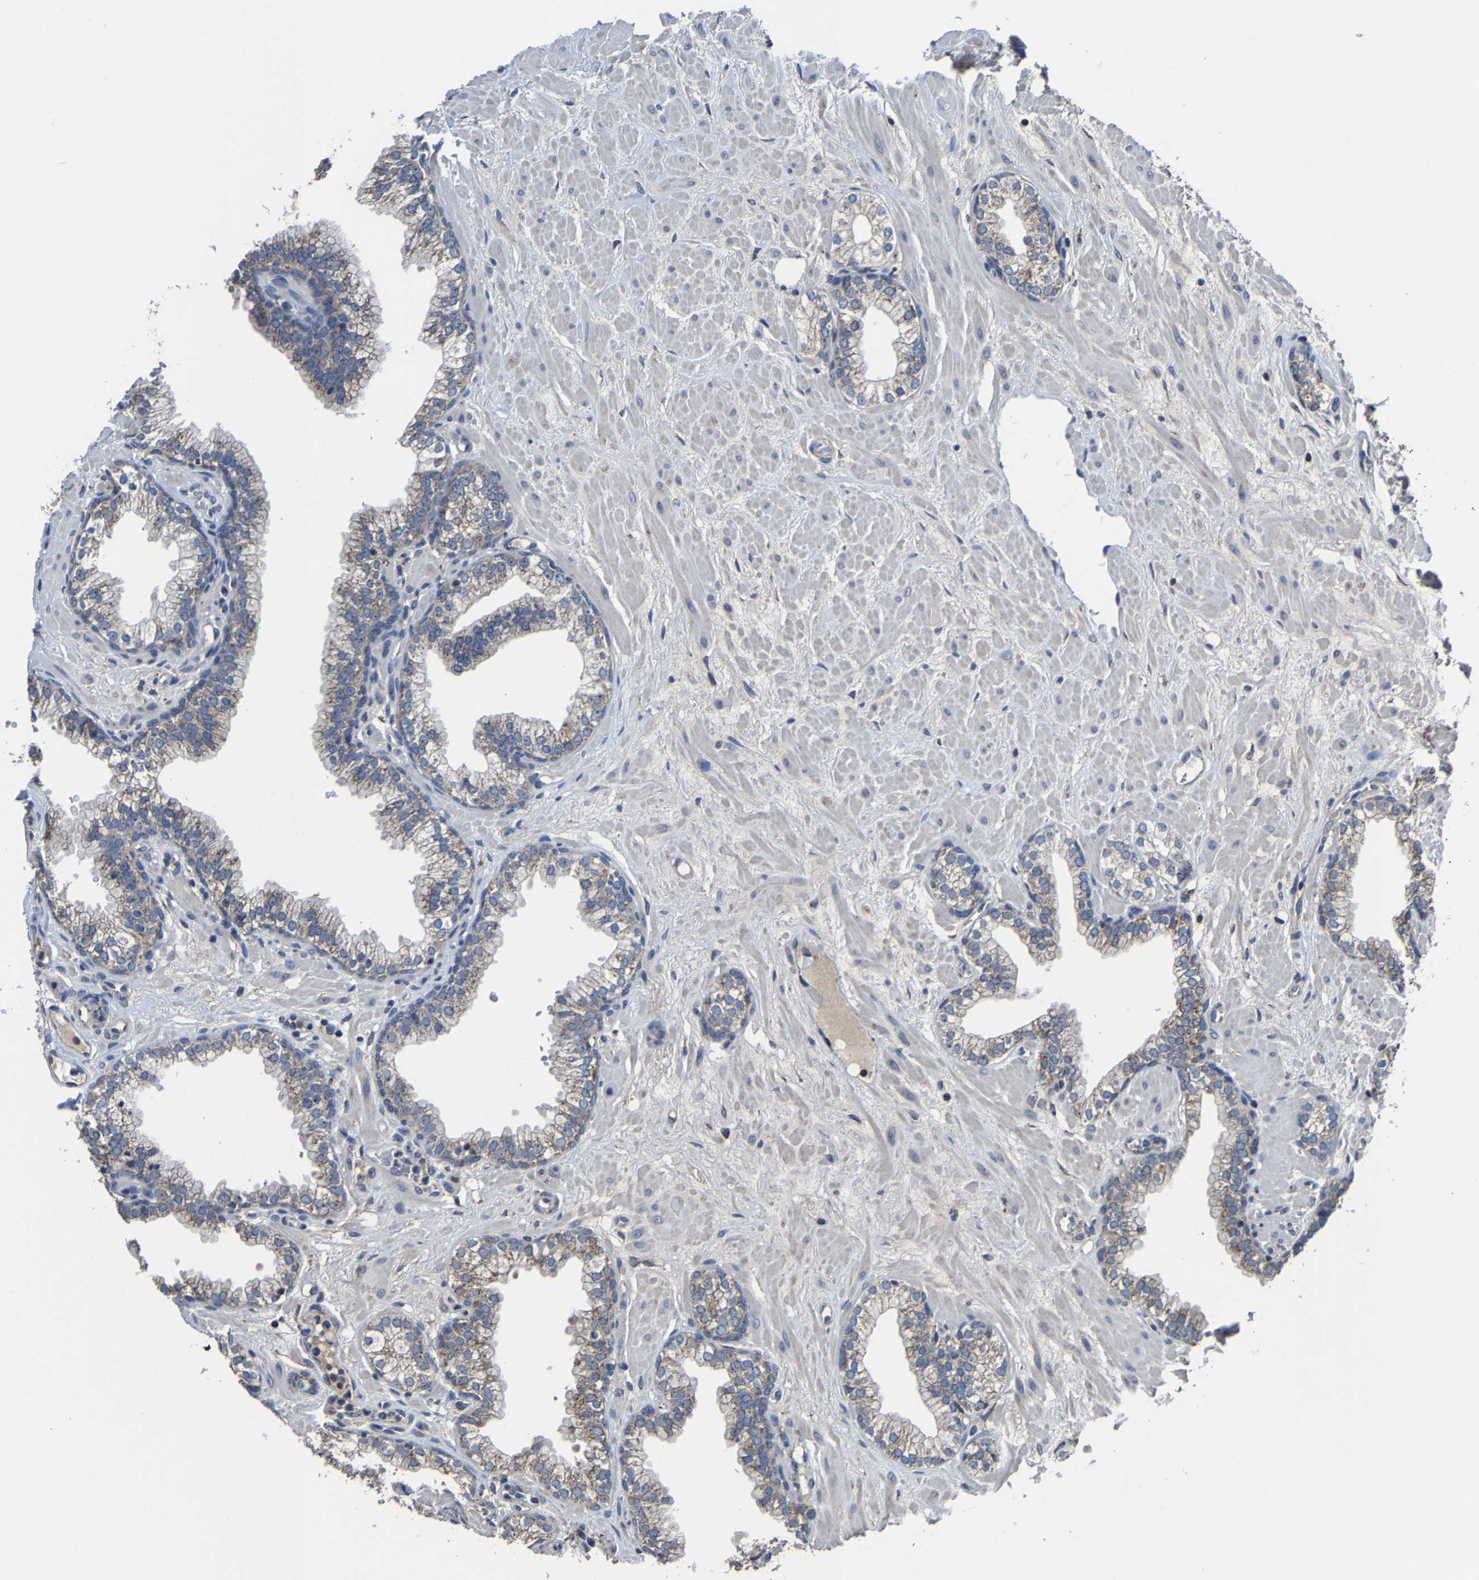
{"staining": {"intensity": "weak", "quantity": ">75%", "location": "cytoplasmic/membranous"}, "tissue": "prostate", "cell_type": "Glandular cells", "image_type": "normal", "snomed": [{"axis": "morphology", "description": "Normal tissue, NOS"}, {"axis": "morphology", "description": "Urothelial carcinoma, Low grade"}, {"axis": "topography", "description": "Urinary bladder"}, {"axis": "topography", "description": "Prostate"}], "caption": "A brown stain shows weak cytoplasmic/membranous staining of a protein in glandular cells of benign human prostate.", "gene": "ZCCHC7", "patient": {"sex": "male", "age": 60}}